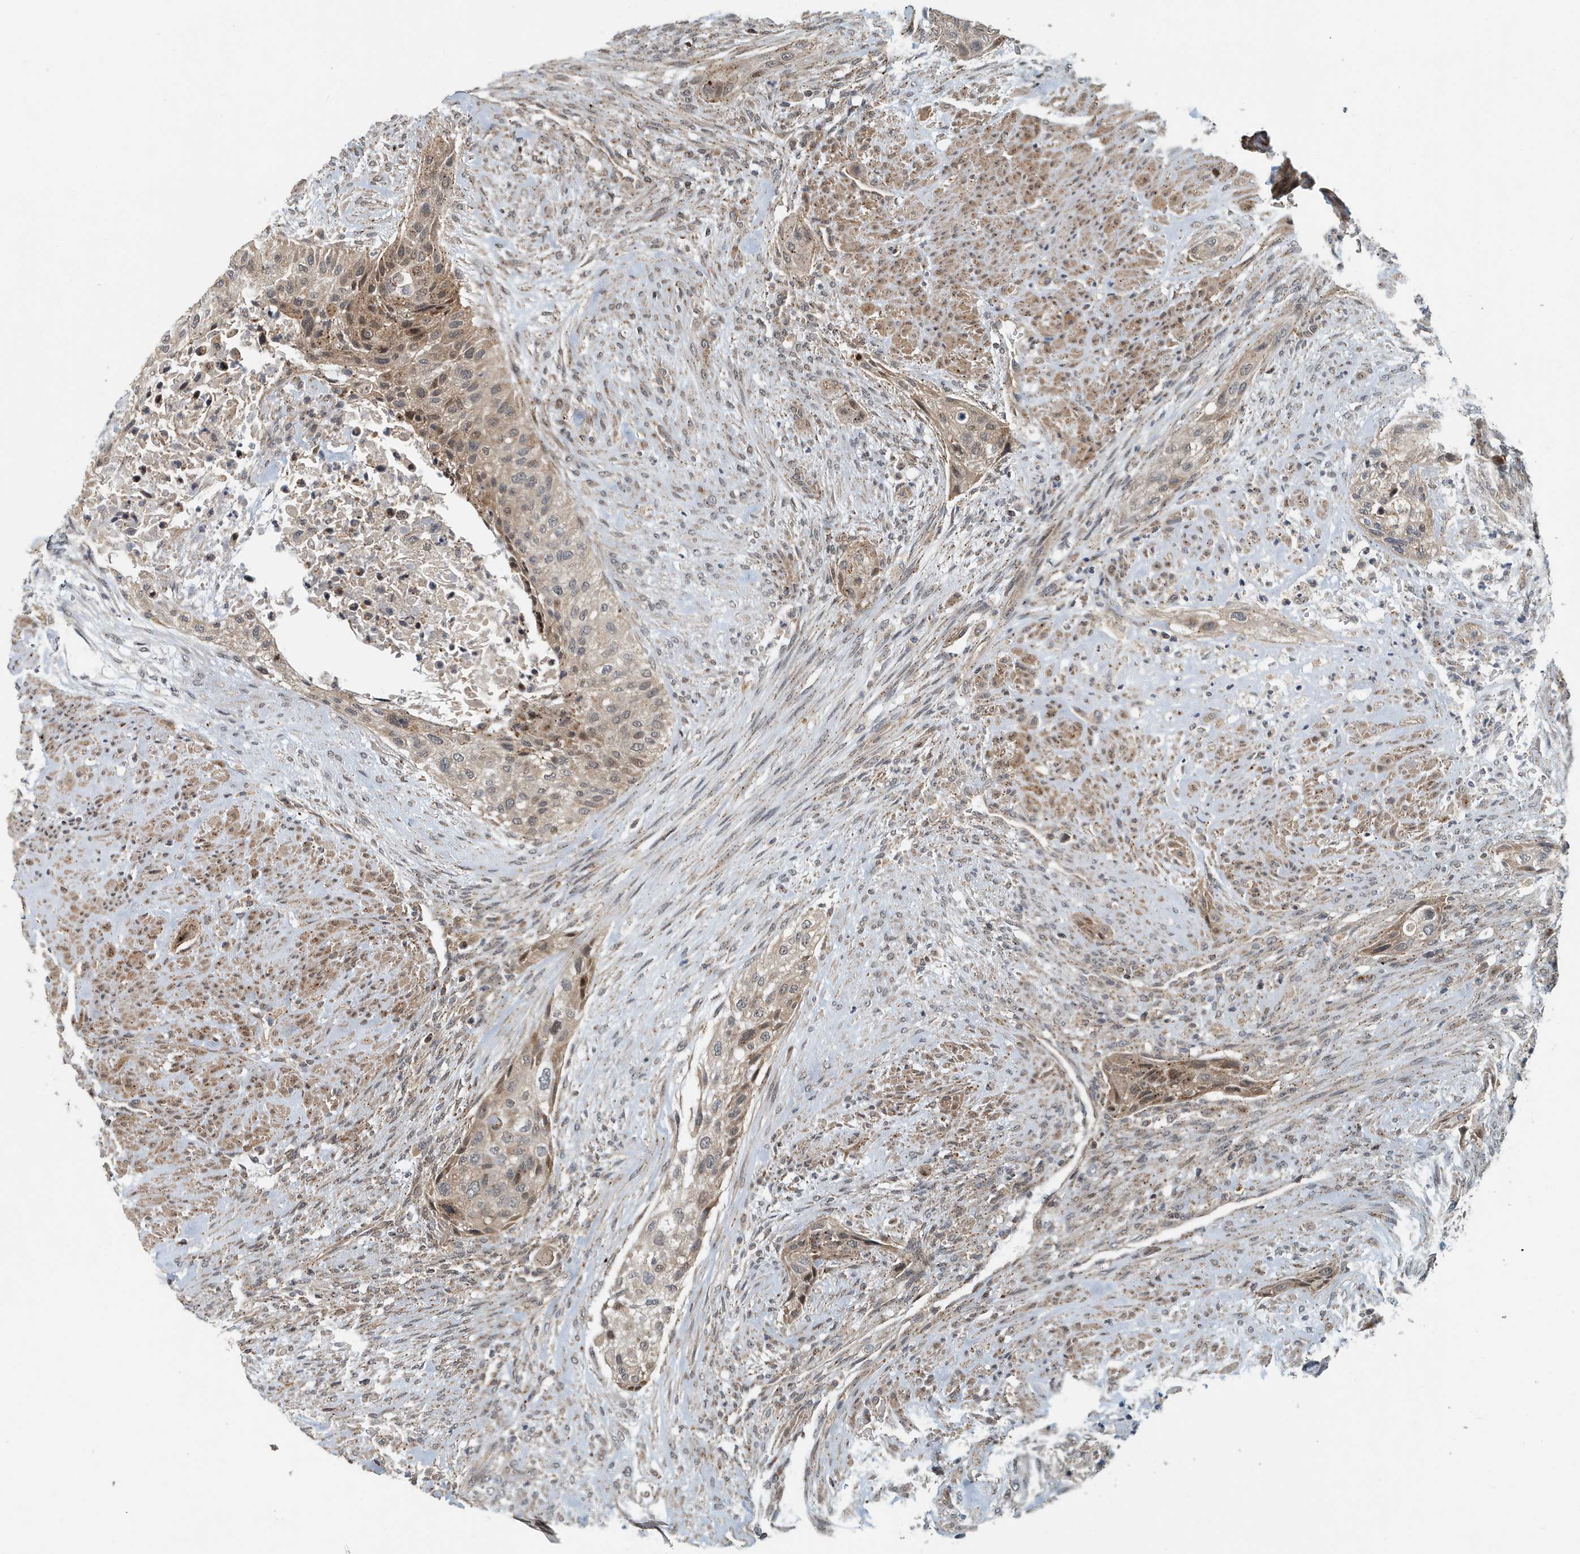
{"staining": {"intensity": "moderate", "quantity": "<25%", "location": "cytoplasmic/membranous,nuclear"}, "tissue": "urothelial cancer", "cell_type": "Tumor cells", "image_type": "cancer", "snomed": [{"axis": "morphology", "description": "Urothelial carcinoma, High grade"}, {"axis": "topography", "description": "Urinary bladder"}], "caption": "Protein analysis of urothelial cancer tissue shows moderate cytoplasmic/membranous and nuclear staining in approximately <25% of tumor cells.", "gene": "KIF15", "patient": {"sex": "male", "age": 35}}